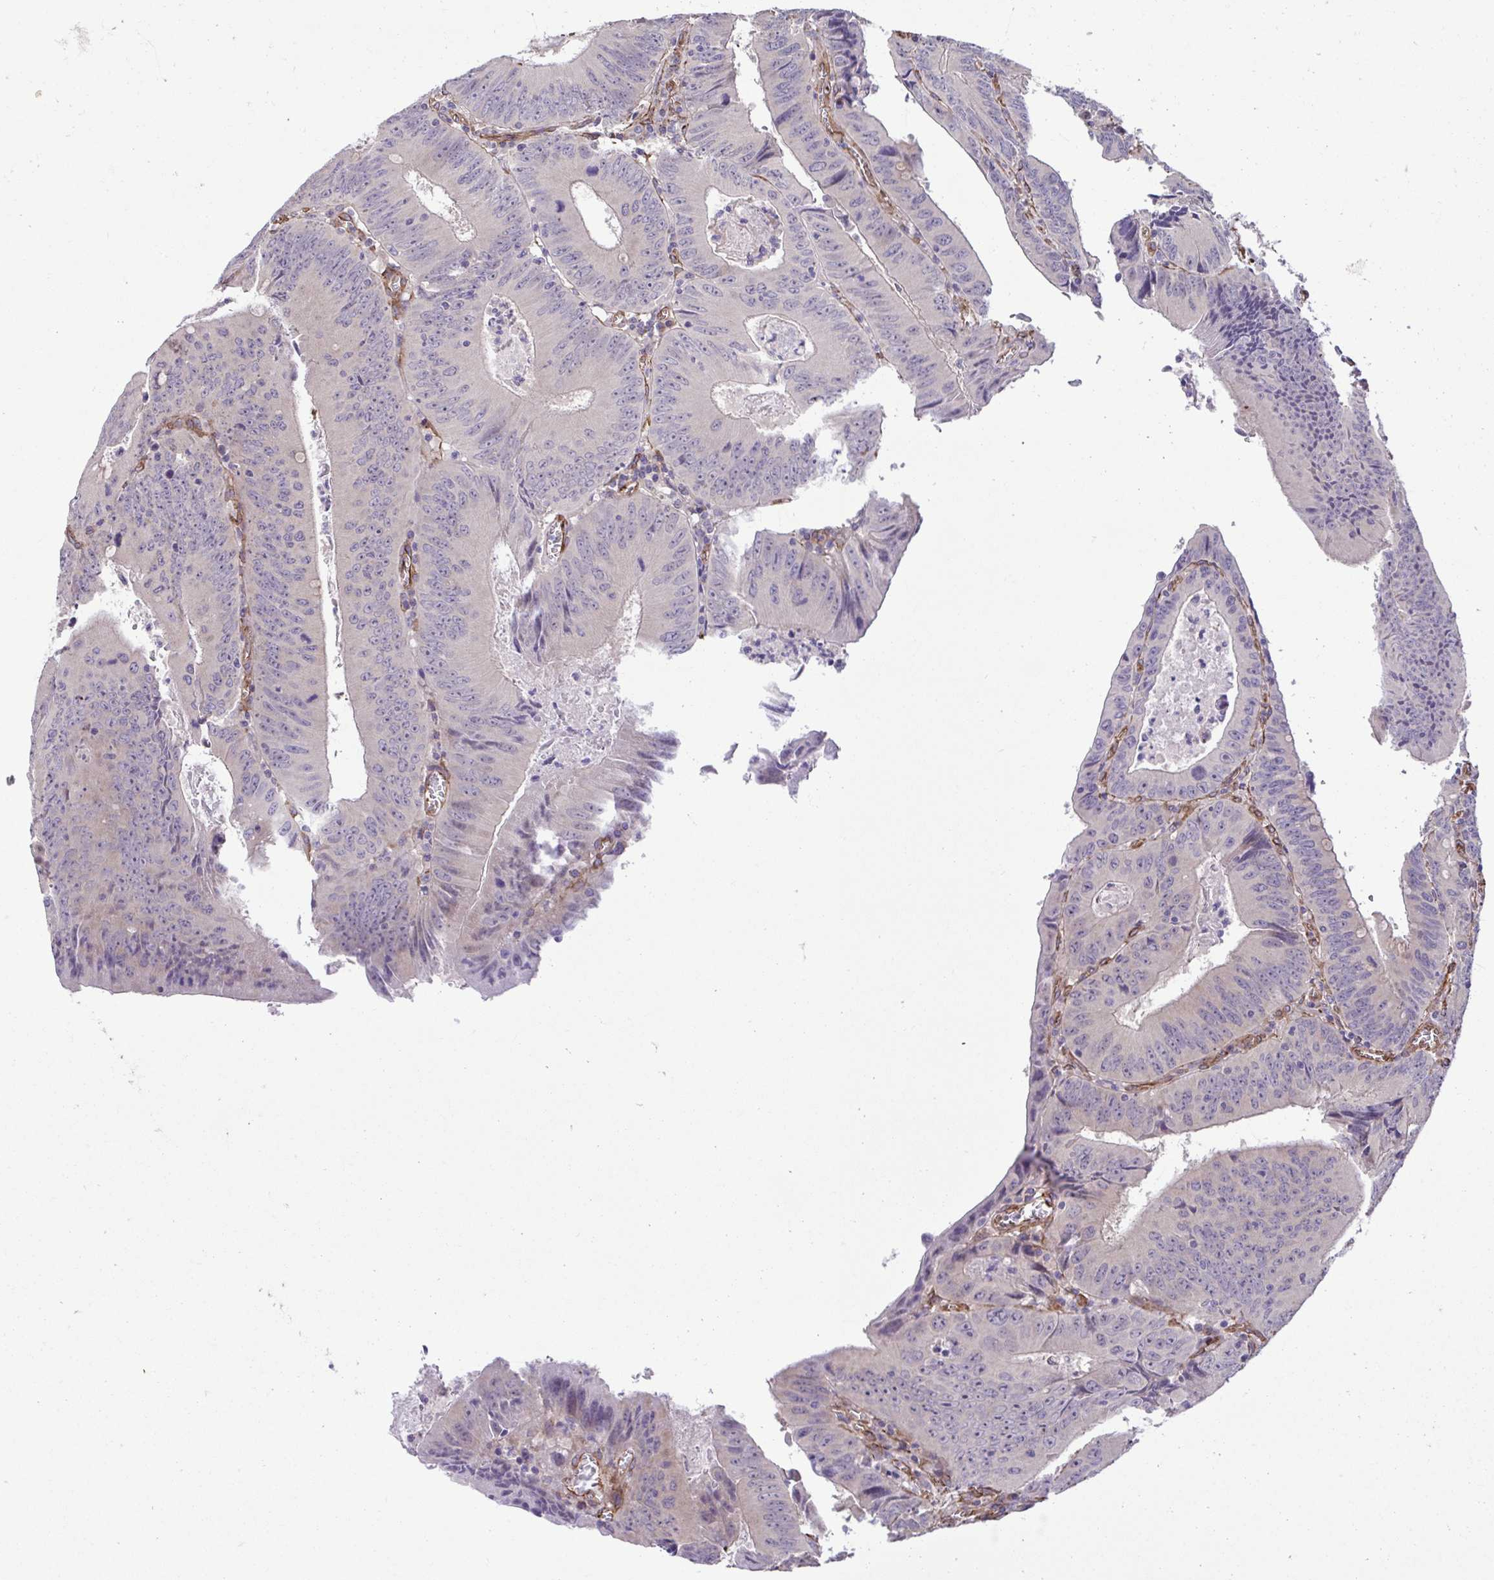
{"staining": {"intensity": "negative", "quantity": "none", "location": "none"}, "tissue": "colorectal cancer", "cell_type": "Tumor cells", "image_type": "cancer", "snomed": [{"axis": "morphology", "description": "Adenocarcinoma, NOS"}, {"axis": "topography", "description": "Rectum"}], "caption": "High magnification brightfield microscopy of colorectal adenocarcinoma stained with DAB (brown) and counterstained with hematoxylin (blue): tumor cells show no significant expression.", "gene": "TRIM52", "patient": {"sex": "female", "age": 72}}